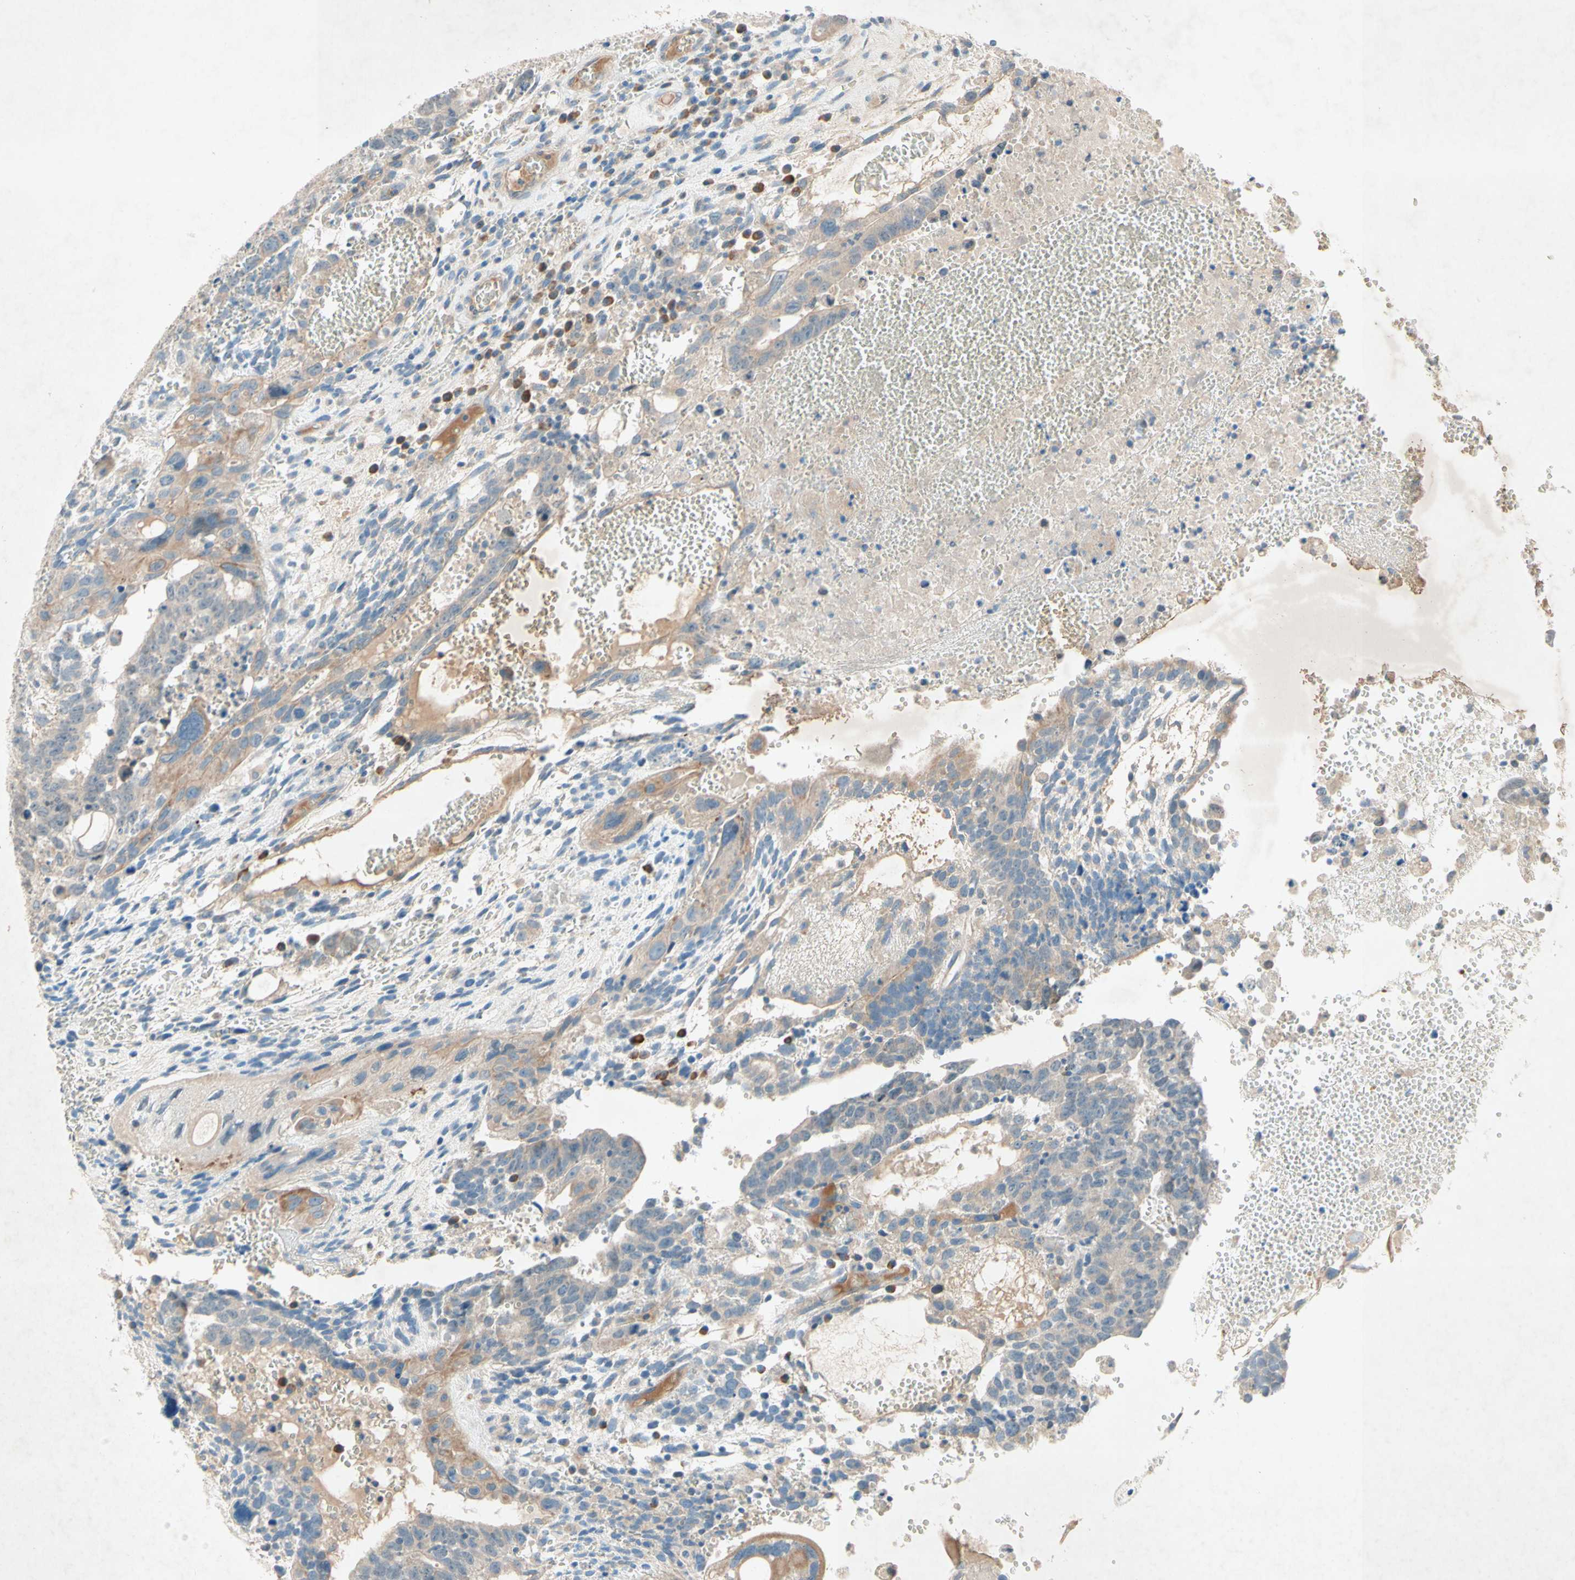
{"staining": {"intensity": "weak", "quantity": "25%-75%", "location": "cytoplasmic/membranous"}, "tissue": "testis cancer", "cell_type": "Tumor cells", "image_type": "cancer", "snomed": [{"axis": "morphology", "description": "Seminoma, NOS"}, {"axis": "morphology", "description": "Carcinoma, Embryonal, NOS"}, {"axis": "topography", "description": "Testis"}], "caption": "DAB immunohistochemical staining of testis cancer (embryonal carcinoma) exhibits weak cytoplasmic/membranous protein staining in about 25%-75% of tumor cells.", "gene": "IL2", "patient": {"sex": "male", "age": 52}}